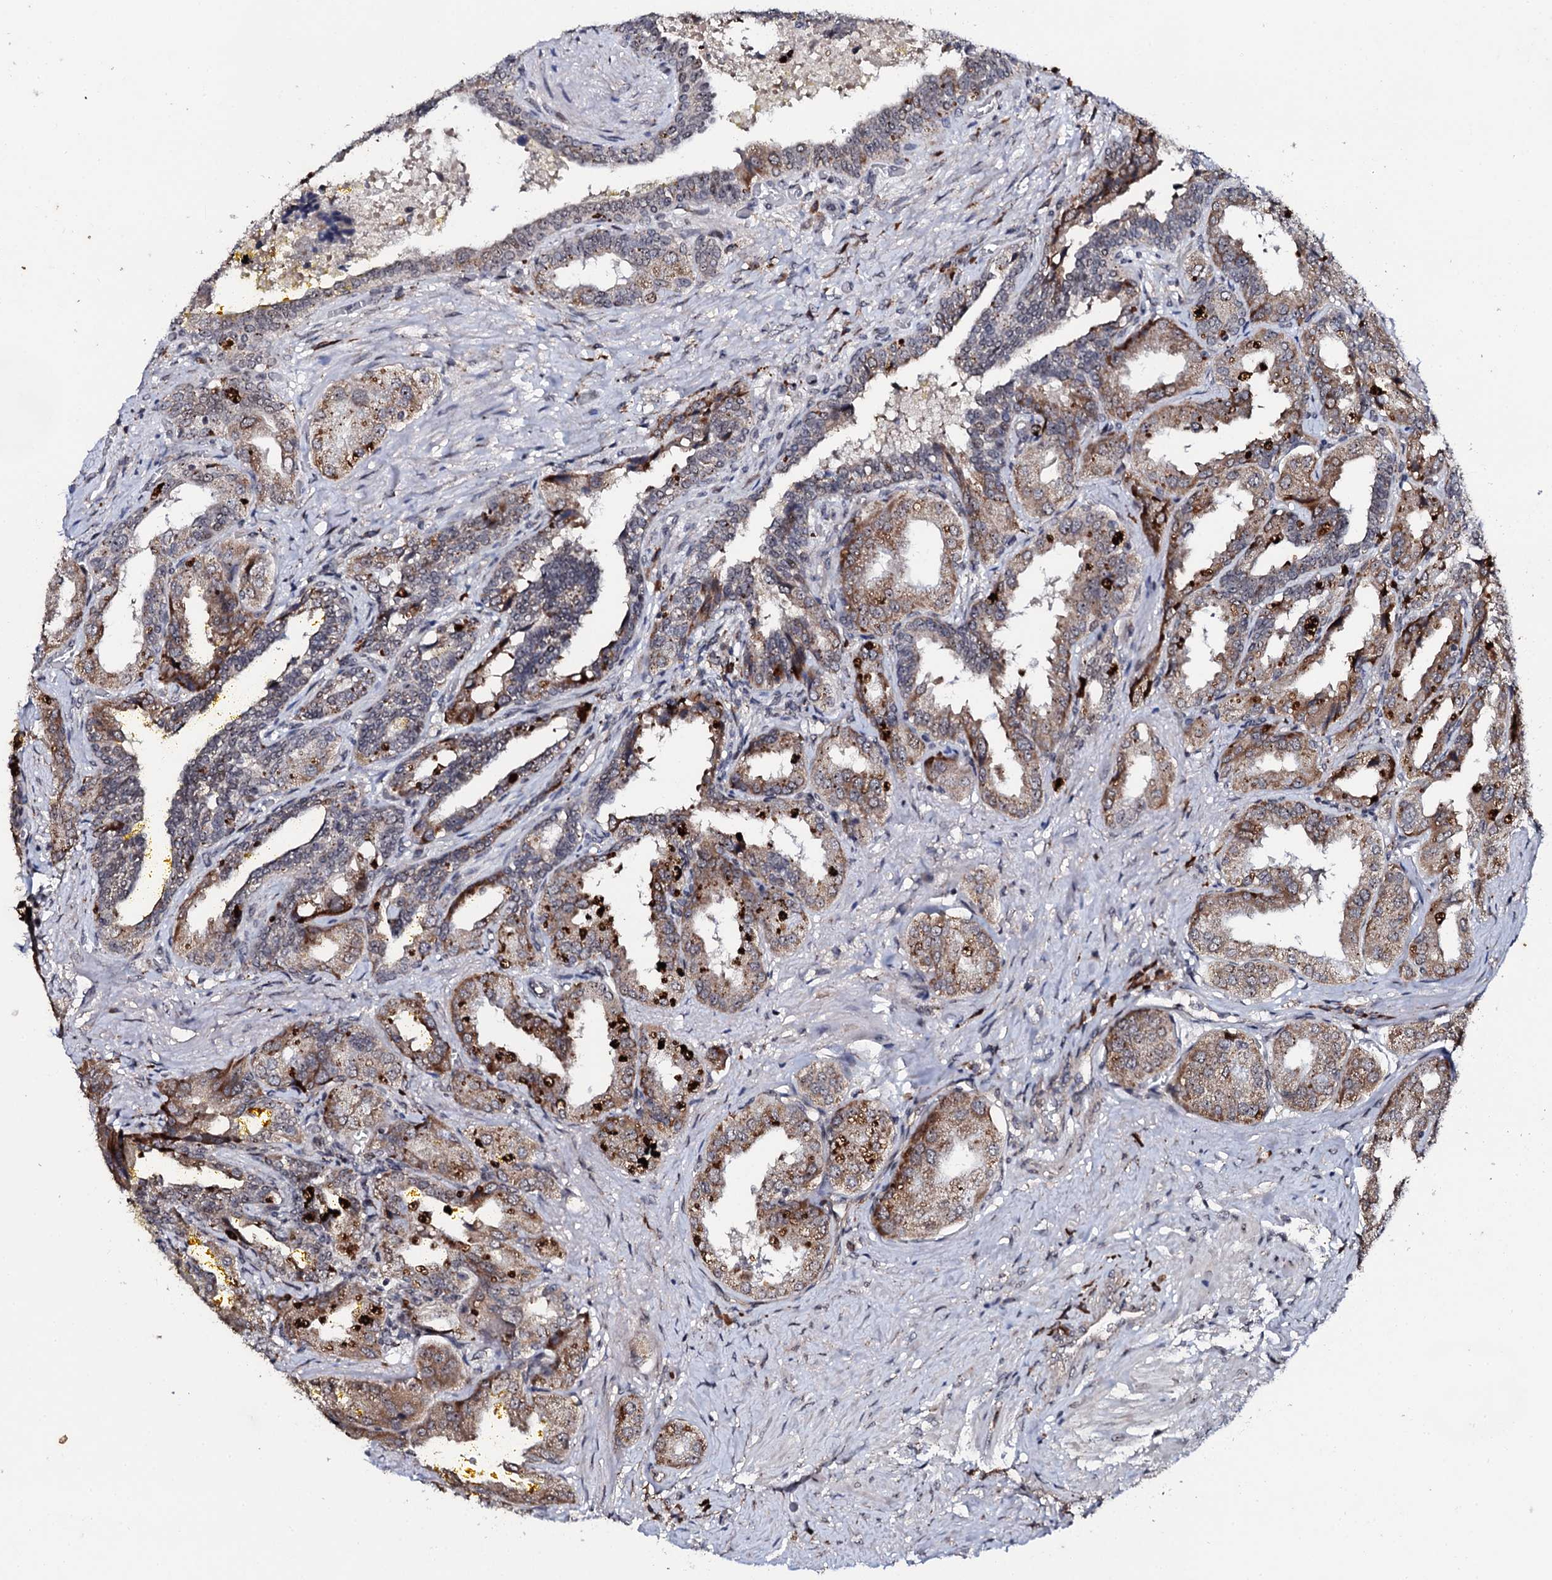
{"staining": {"intensity": "moderate", "quantity": "25%-75%", "location": "cytoplasmic/membranous,nuclear"}, "tissue": "seminal vesicle", "cell_type": "Glandular cells", "image_type": "normal", "snomed": [{"axis": "morphology", "description": "Normal tissue, NOS"}, {"axis": "topography", "description": "Seminal veicle"}], "caption": "Immunohistochemistry of unremarkable seminal vesicle reveals medium levels of moderate cytoplasmic/membranous,nuclear expression in approximately 25%-75% of glandular cells.", "gene": "FAM111A", "patient": {"sex": "male", "age": 63}}